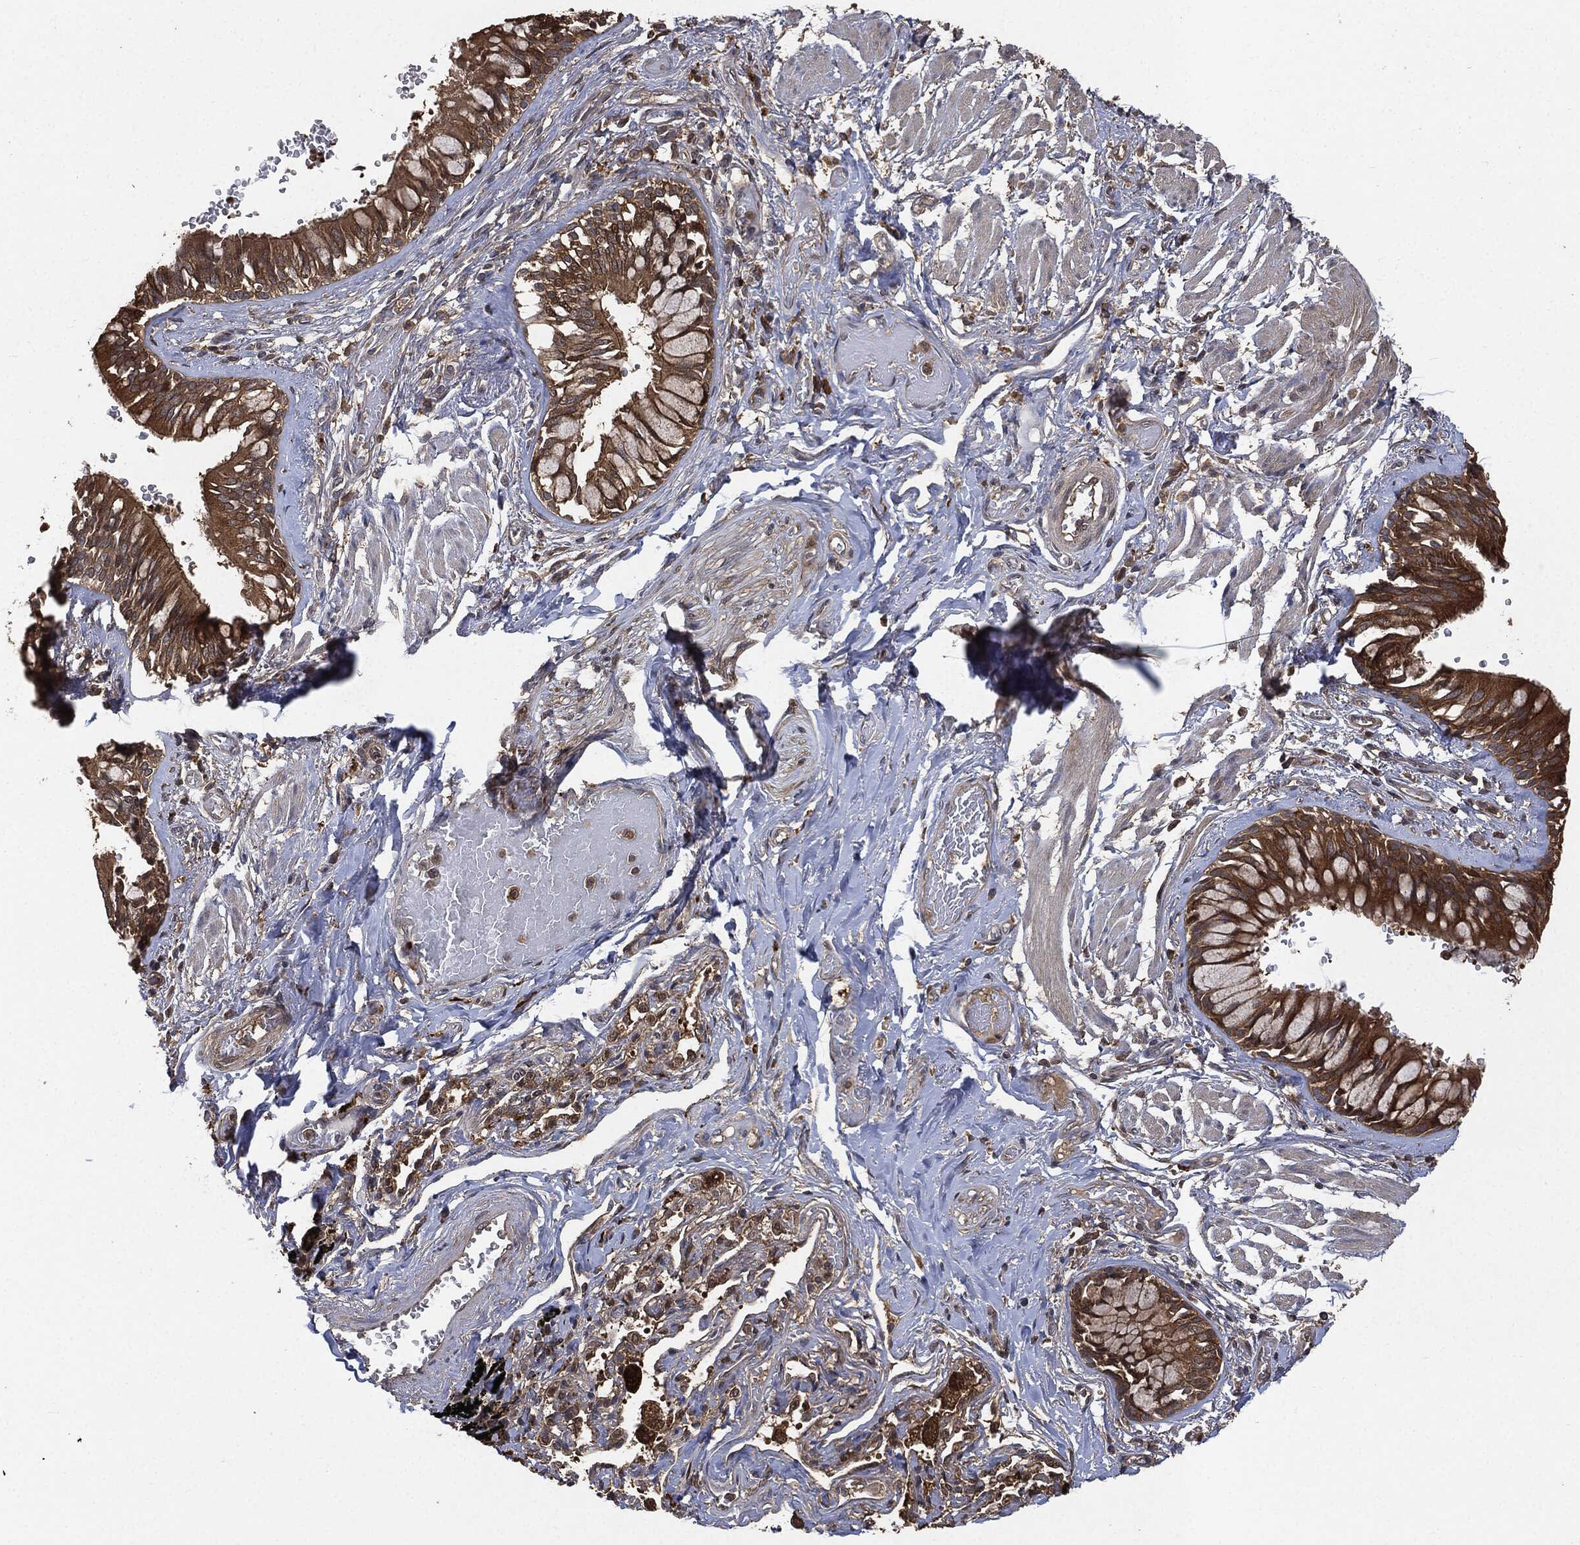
{"staining": {"intensity": "moderate", "quantity": ">75%", "location": "cytoplasmic/membranous"}, "tissue": "bronchus", "cell_type": "Respiratory epithelial cells", "image_type": "normal", "snomed": [{"axis": "morphology", "description": "Normal tissue, NOS"}, {"axis": "topography", "description": "Bronchus"}, {"axis": "topography", "description": "Lung"}], "caption": "Immunohistochemistry (IHC) image of unremarkable bronchus: bronchus stained using immunohistochemistry (IHC) exhibits medium levels of moderate protein expression localized specifically in the cytoplasmic/membranous of respiratory epithelial cells, appearing as a cytoplasmic/membranous brown color.", "gene": "BRAF", "patient": {"sex": "female", "age": 57}}